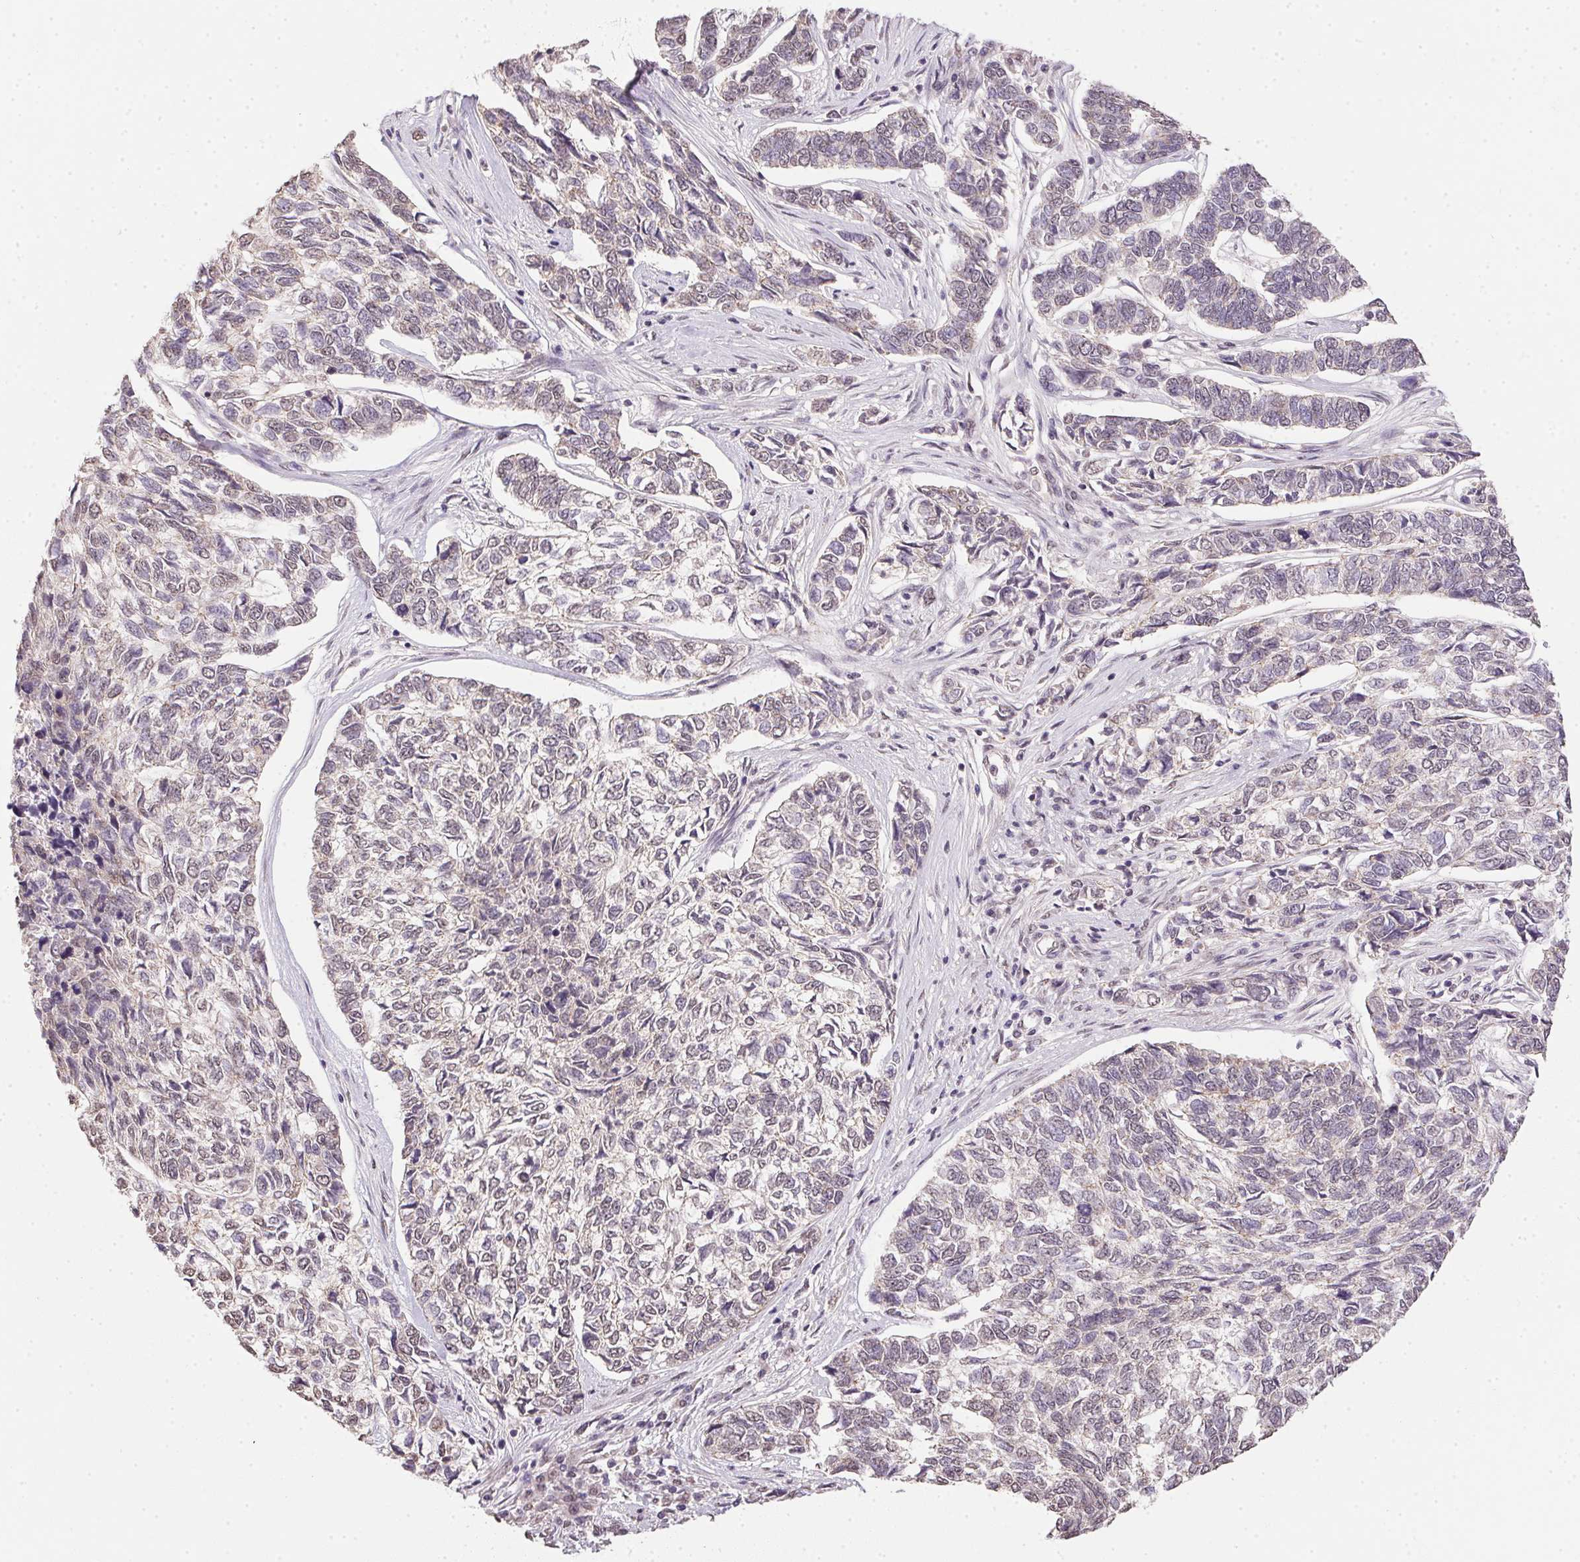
{"staining": {"intensity": "negative", "quantity": "none", "location": "none"}, "tissue": "skin cancer", "cell_type": "Tumor cells", "image_type": "cancer", "snomed": [{"axis": "morphology", "description": "Basal cell carcinoma"}, {"axis": "topography", "description": "Skin"}], "caption": "Human skin basal cell carcinoma stained for a protein using immunohistochemistry reveals no expression in tumor cells.", "gene": "PPP4R4", "patient": {"sex": "female", "age": 65}}